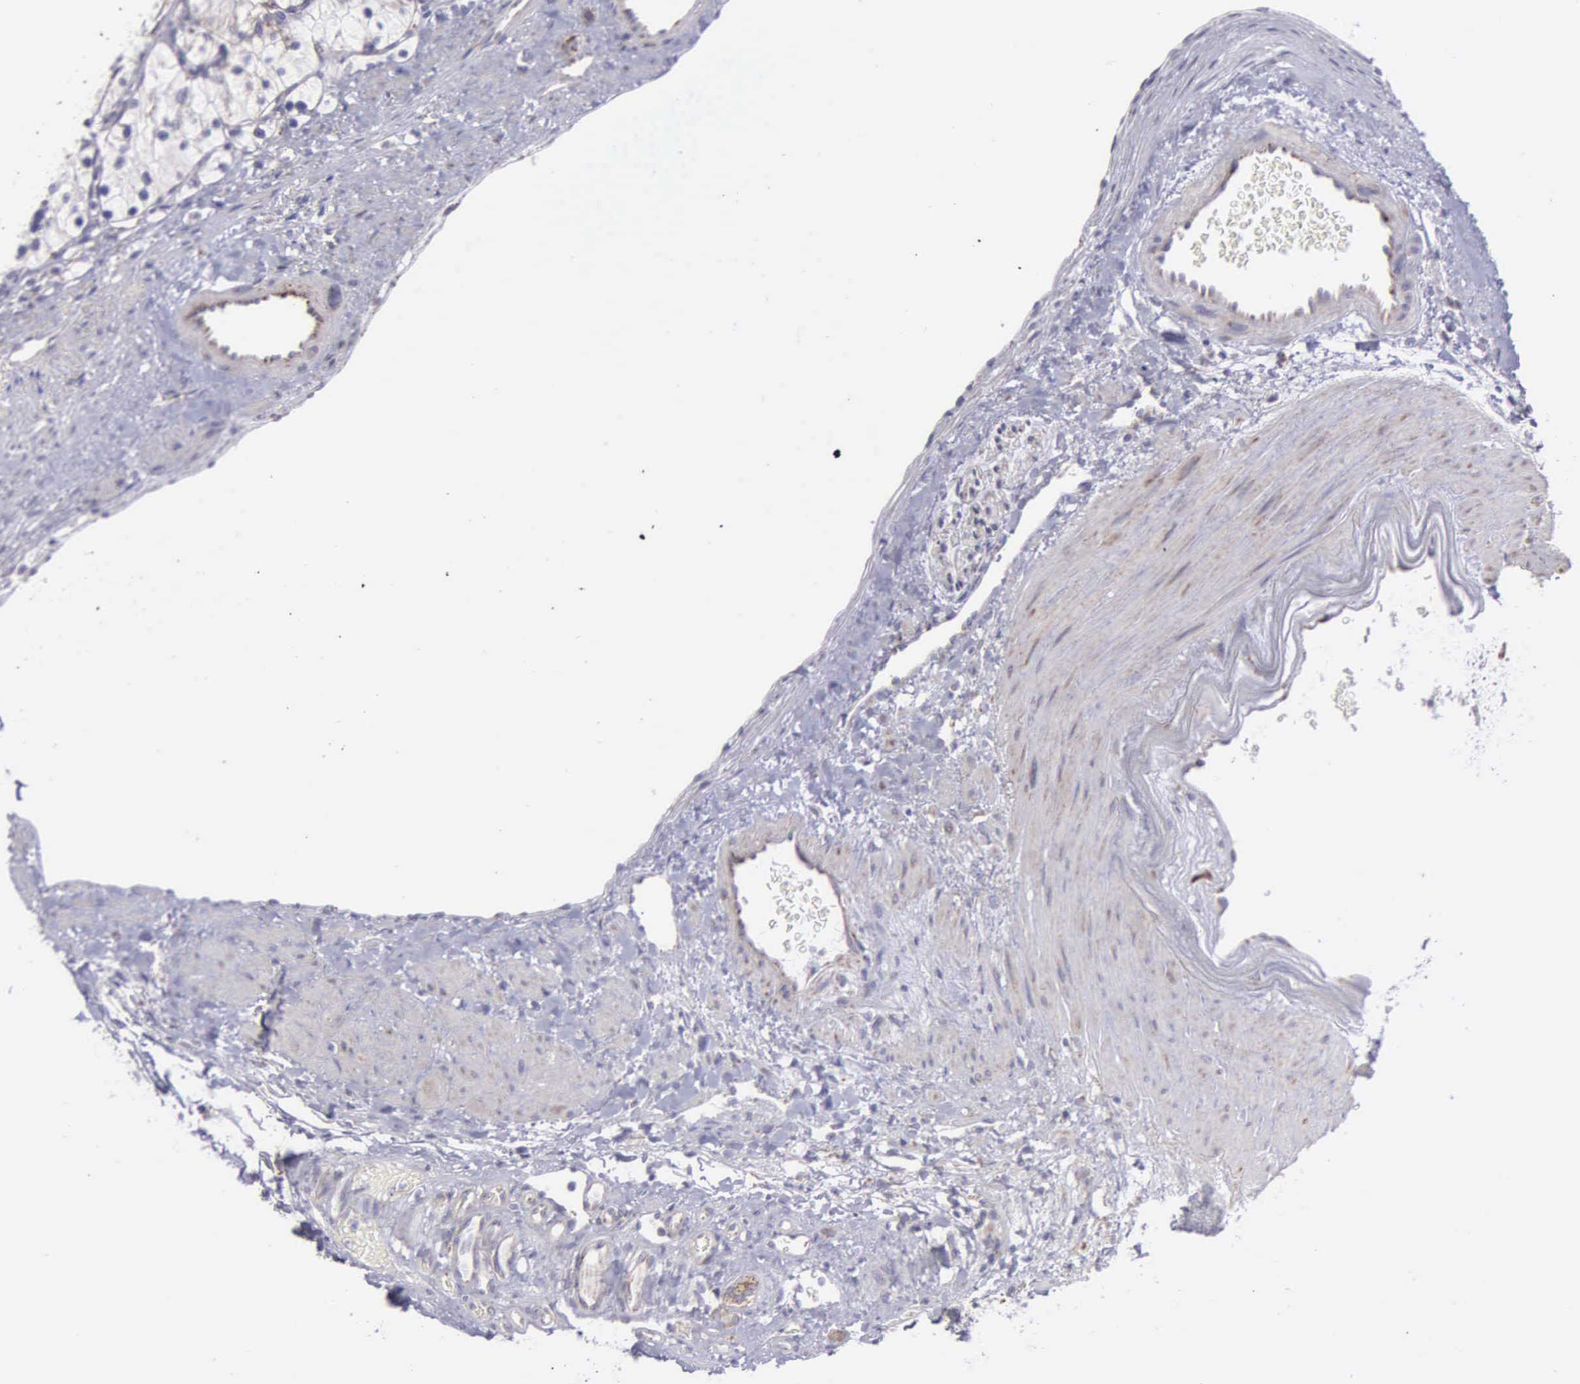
{"staining": {"intensity": "weak", "quantity": "25%-75%", "location": "cytoplasmic/membranous"}, "tissue": "renal cancer", "cell_type": "Tumor cells", "image_type": "cancer", "snomed": [{"axis": "morphology", "description": "Adenocarcinoma, NOS"}, {"axis": "topography", "description": "Kidney"}], "caption": "Approximately 25%-75% of tumor cells in renal adenocarcinoma display weak cytoplasmic/membranous protein staining as visualized by brown immunohistochemical staining.", "gene": "SYNJ2BP", "patient": {"sex": "female", "age": 60}}